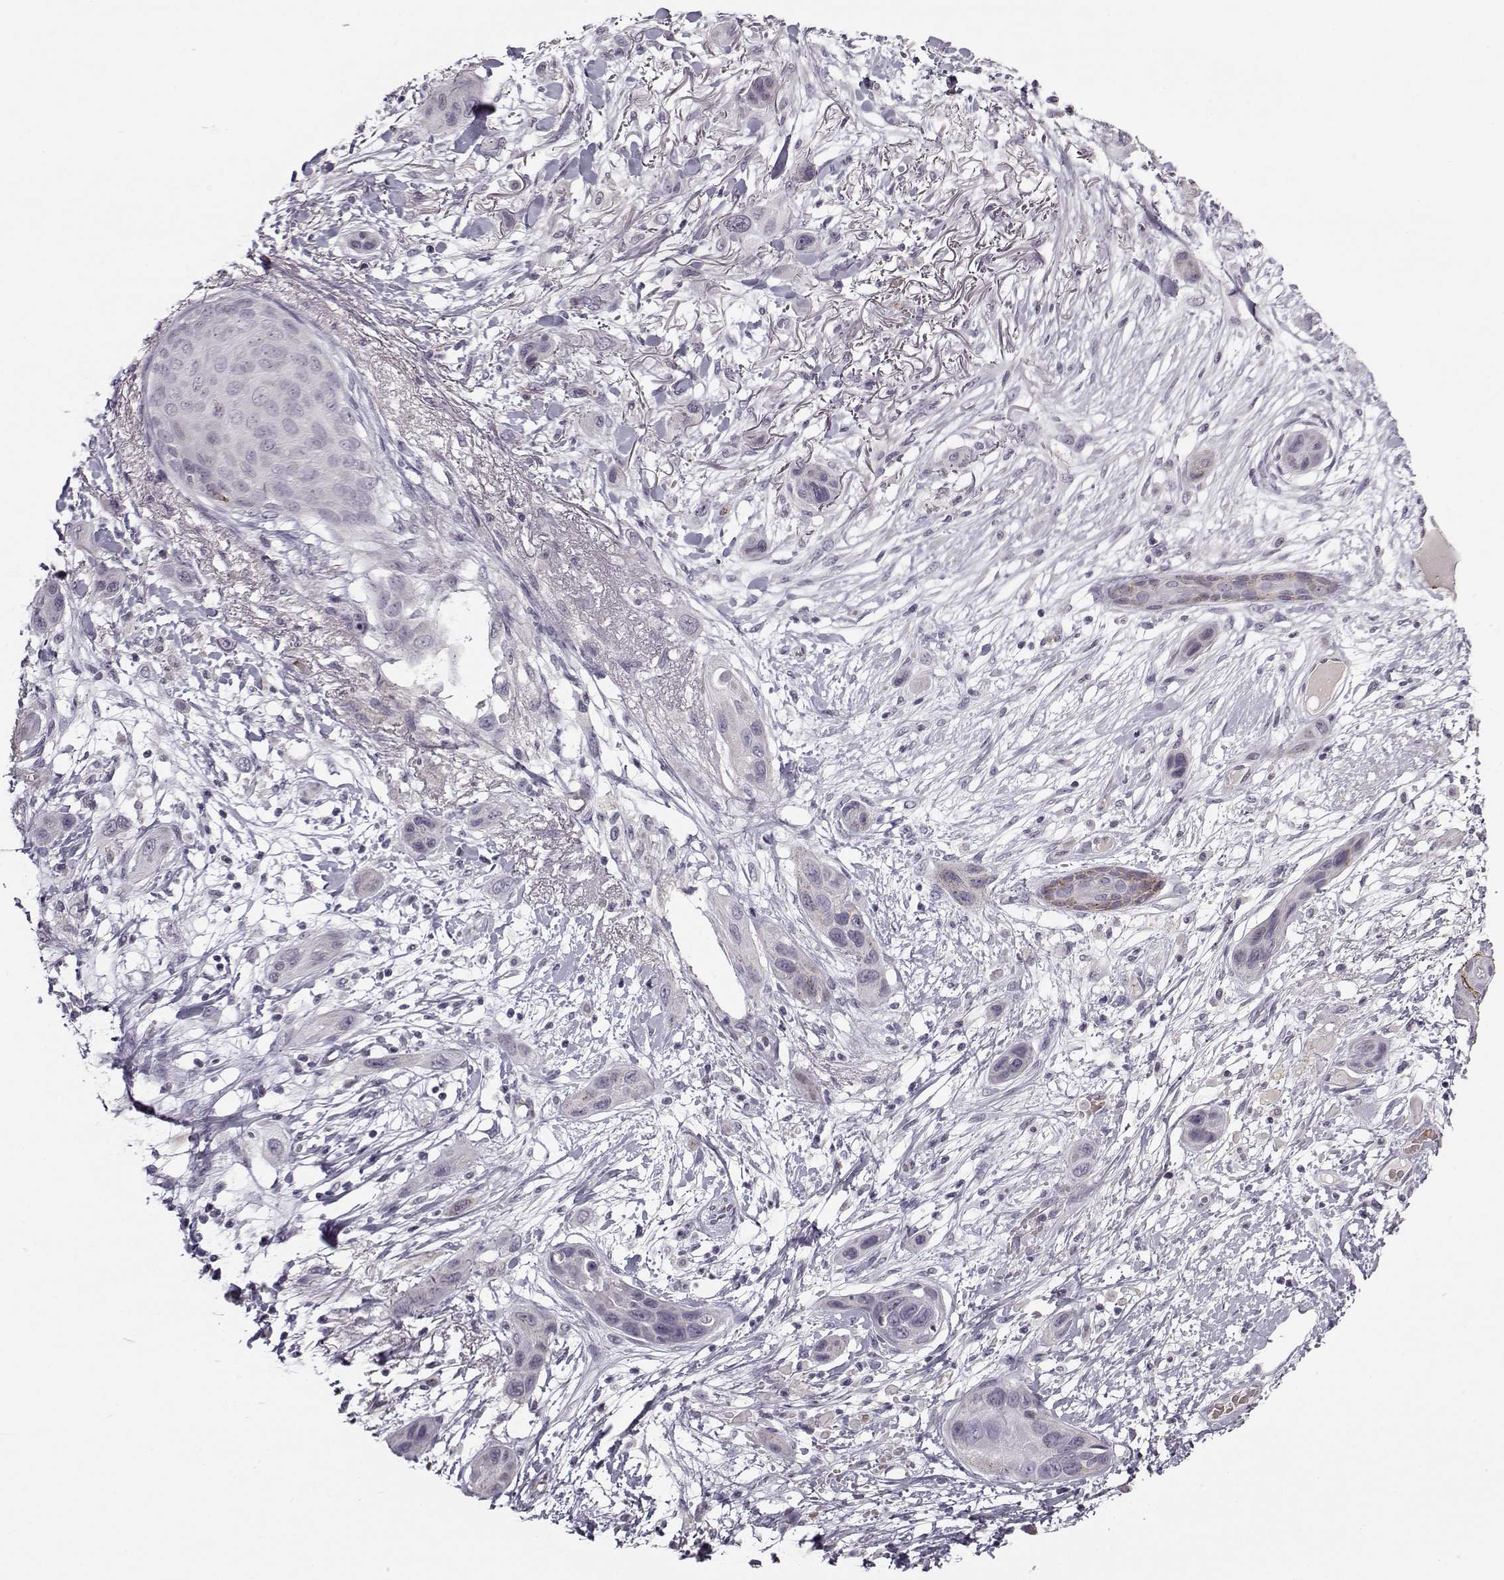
{"staining": {"intensity": "negative", "quantity": "none", "location": "none"}, "tissue": "skin cancer", "cell_type": "Tumor cells", "image_type": "cancer", "snomed": [{"axis": "morphology", "description": "Squamous cell carcinoma, NOS"}, {"axis": "topography", "description": "Skin"}], "caption": "Immunohistochemical staining of skin squamous cell carcinoma displays no significant expression in tumor cells.", "gene": "SNCA", "patient": {"sex": "male", "age": 79}}